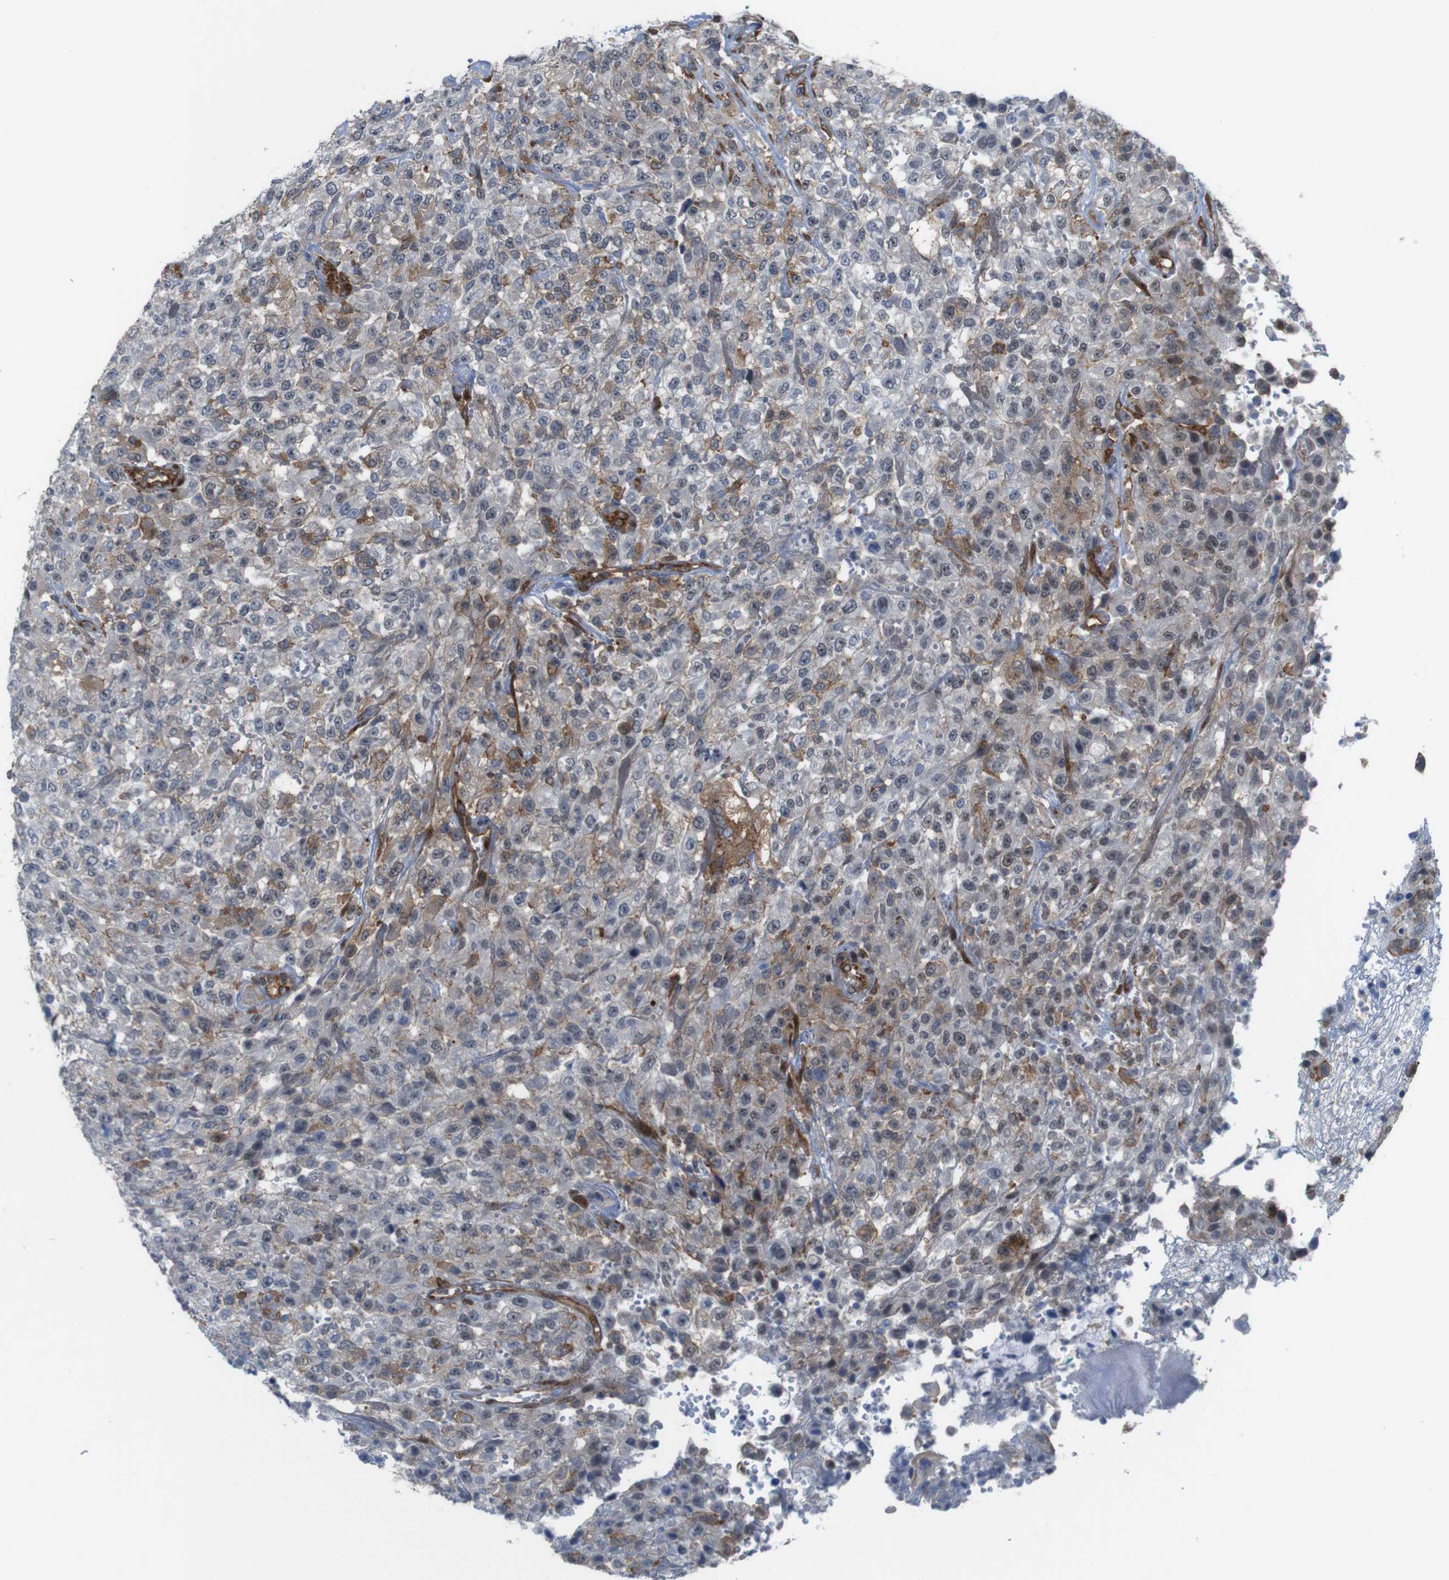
{"staining": {"intensity": "moderate", "quantity": ">75%", "location": "cytoplasmic/membranous"}, "tissue": "urothelial cancer", "cell_type": "Tumor cells", "image_type": "cancer", "snomed": [{"axis": "morphology", "description": "Urothelial carcinoma, High grade"}, {"axis": "topography", "description": "Urinary bladder"}], "caption": "Tumor cells display moderate cytoplasmic/membranous positivity in about >75% of cells in urothelial cancer.", "gene": "PTGER4", "patient": {"sex": "male", "age": 46}}